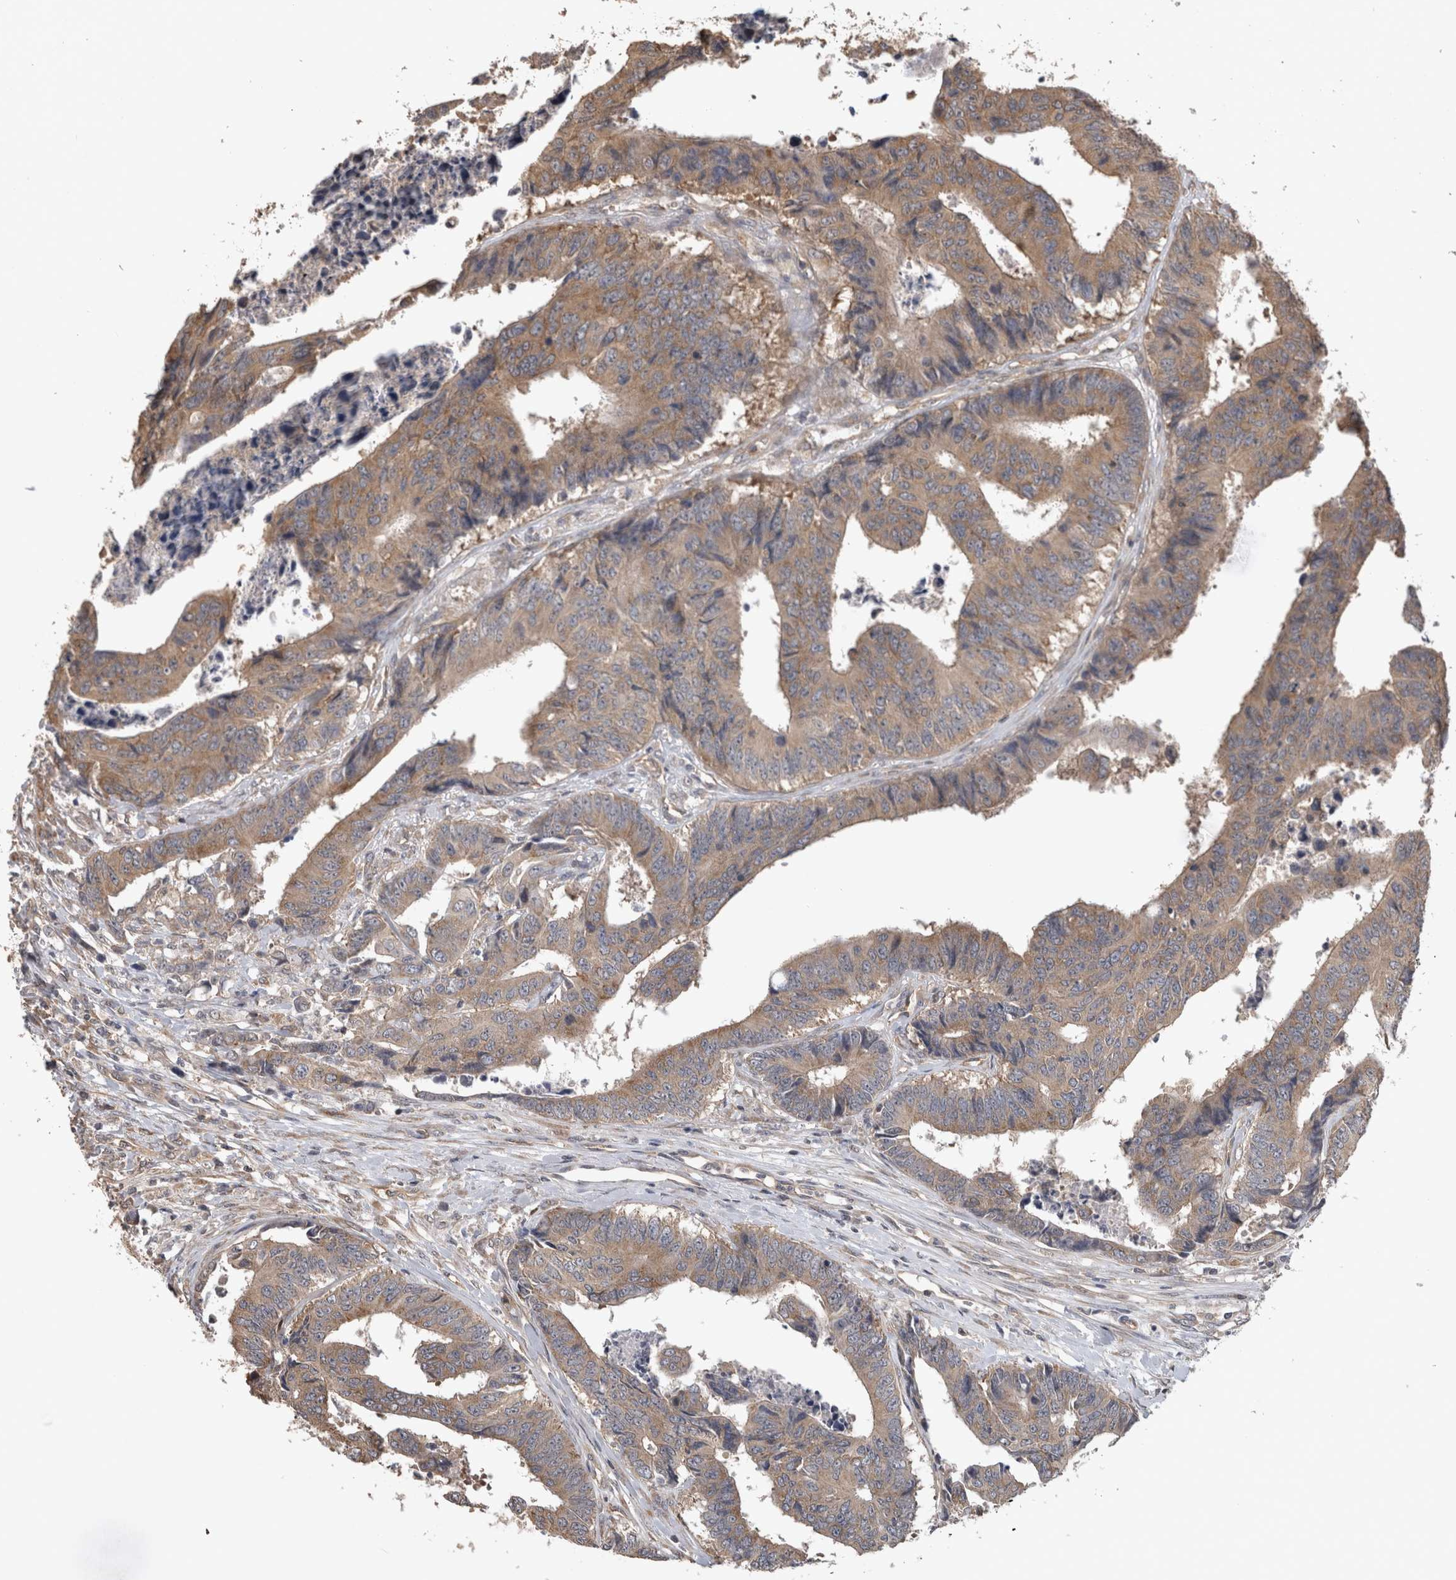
{"staining": {"intensity": "weak", "quantity": ">75%", "location": "cytoplasmic/membranous"}, "tissue": "colorectal cancer", "cell_type": "Tumor cells", "image_type": "cancer", "snomed": [{"axis": "morphology", "description": "Adenocarcinoma, NOS"}, {"axis": "topography", "description": "Rectum"}], "caption": "Adenocarcinoma (colorectal) was stained to show a protein in brown. There is low levels of weak cytoplasmic/membranous expression in approximately >75% of tumor cells.", "gene": "ATXN2", "patient": {"sex": "male", "age": 84}}